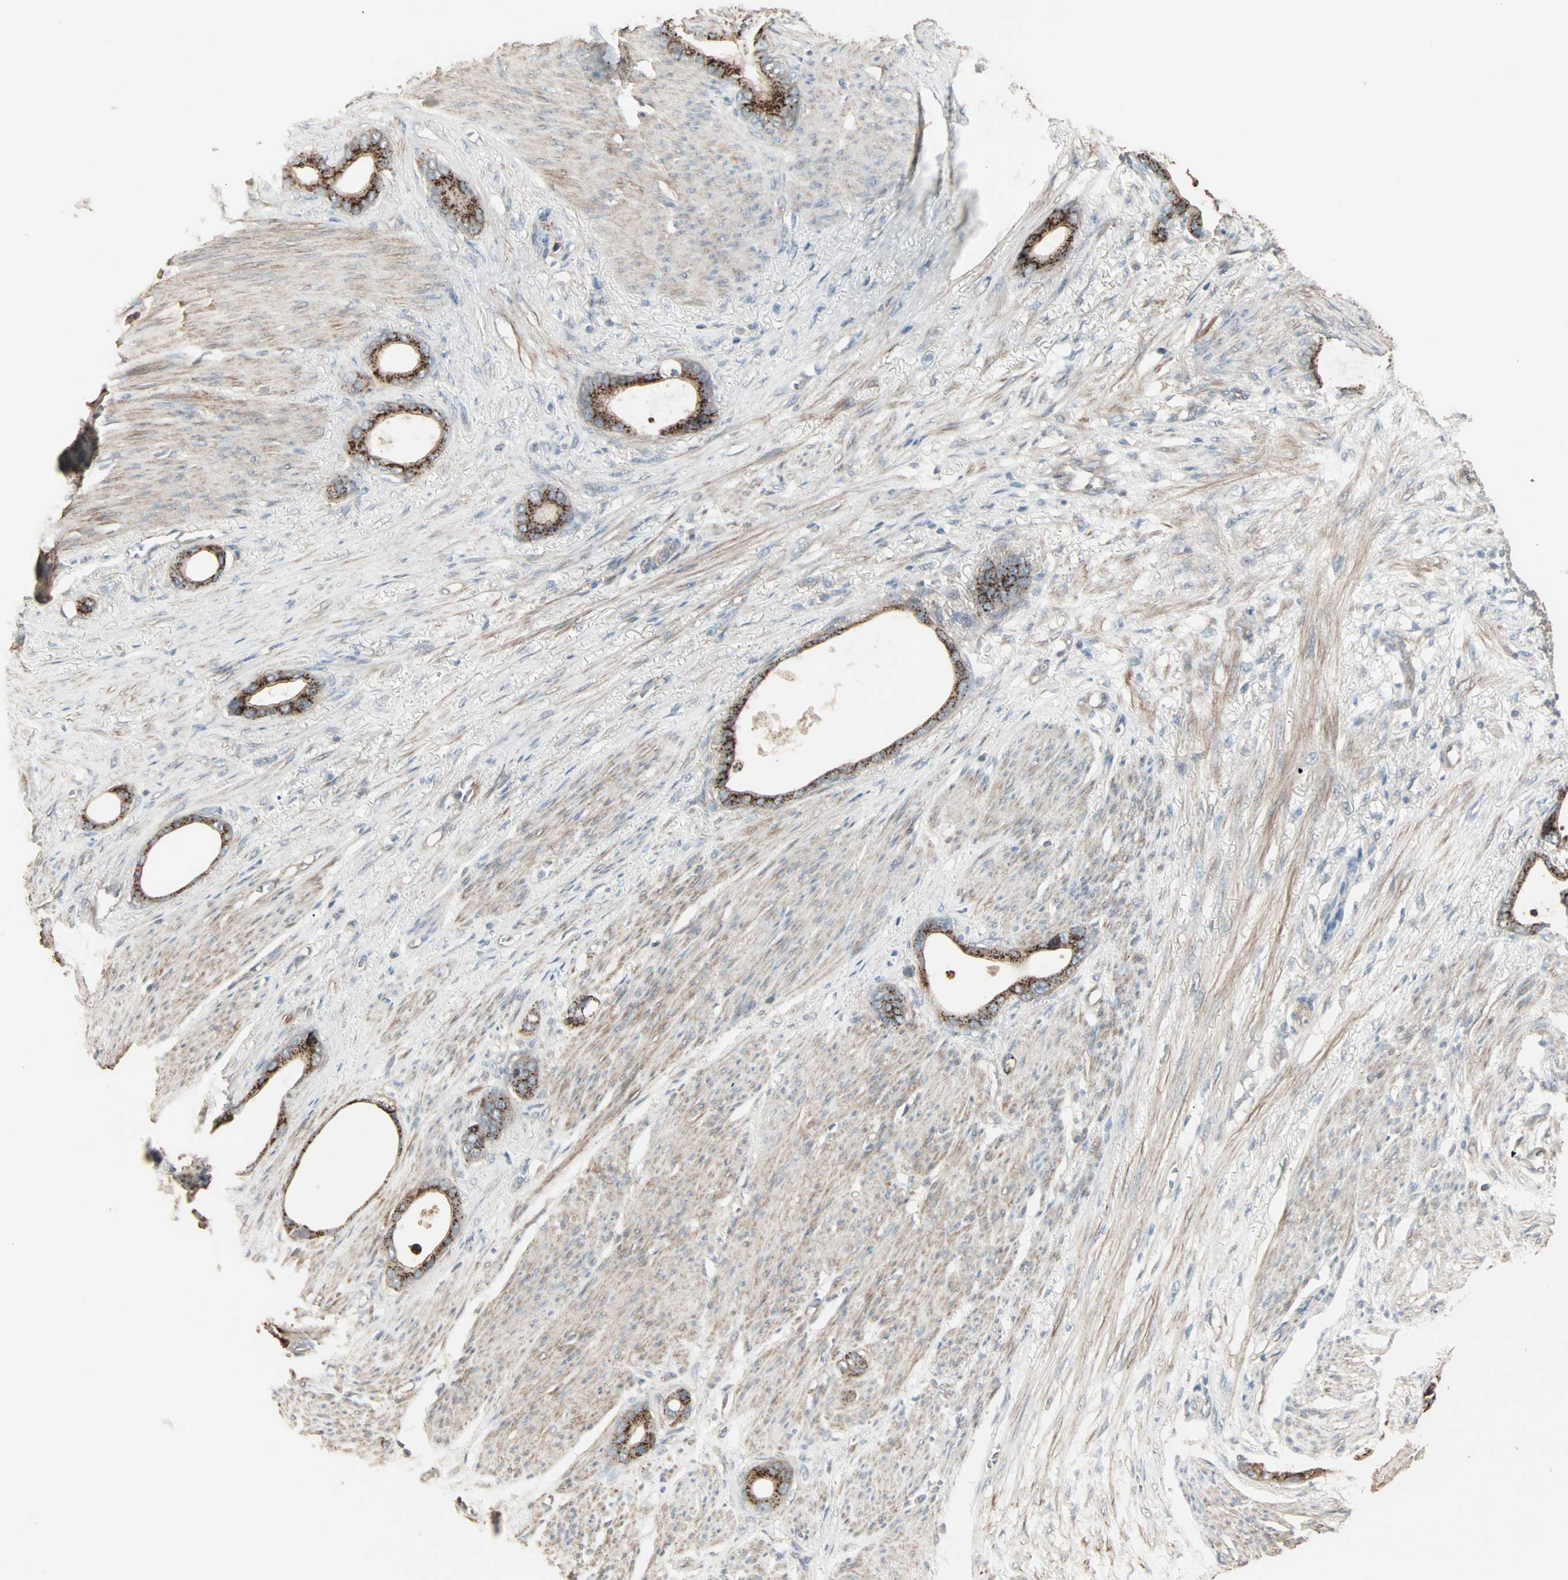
{"staining": {"intensity": "strong", "quantity": ">75%", "location": "cytoplasmic/membranous"}, "tissue": "stomach cancer", "cell_type": "Tumor cells", "image_type": "cancer", "snomed": [{"axis": "morphology", "description": "Adenocarcinoma, NOS"}, {"axis": "topography", "description": "Stomach"}], "caption": "Adenocarcinoma (stomach) stained for a protein shows strong cytoplasmic/membranous positivity in tumor cells. The staining was performed using DAB (3,3'-diaminobenzidine), with brown indicating positive protein expression. Nuclei are stained blue with hematoxylin.", "gene": "GALNT3", "patient": {"sex": "female", "age": 75}}